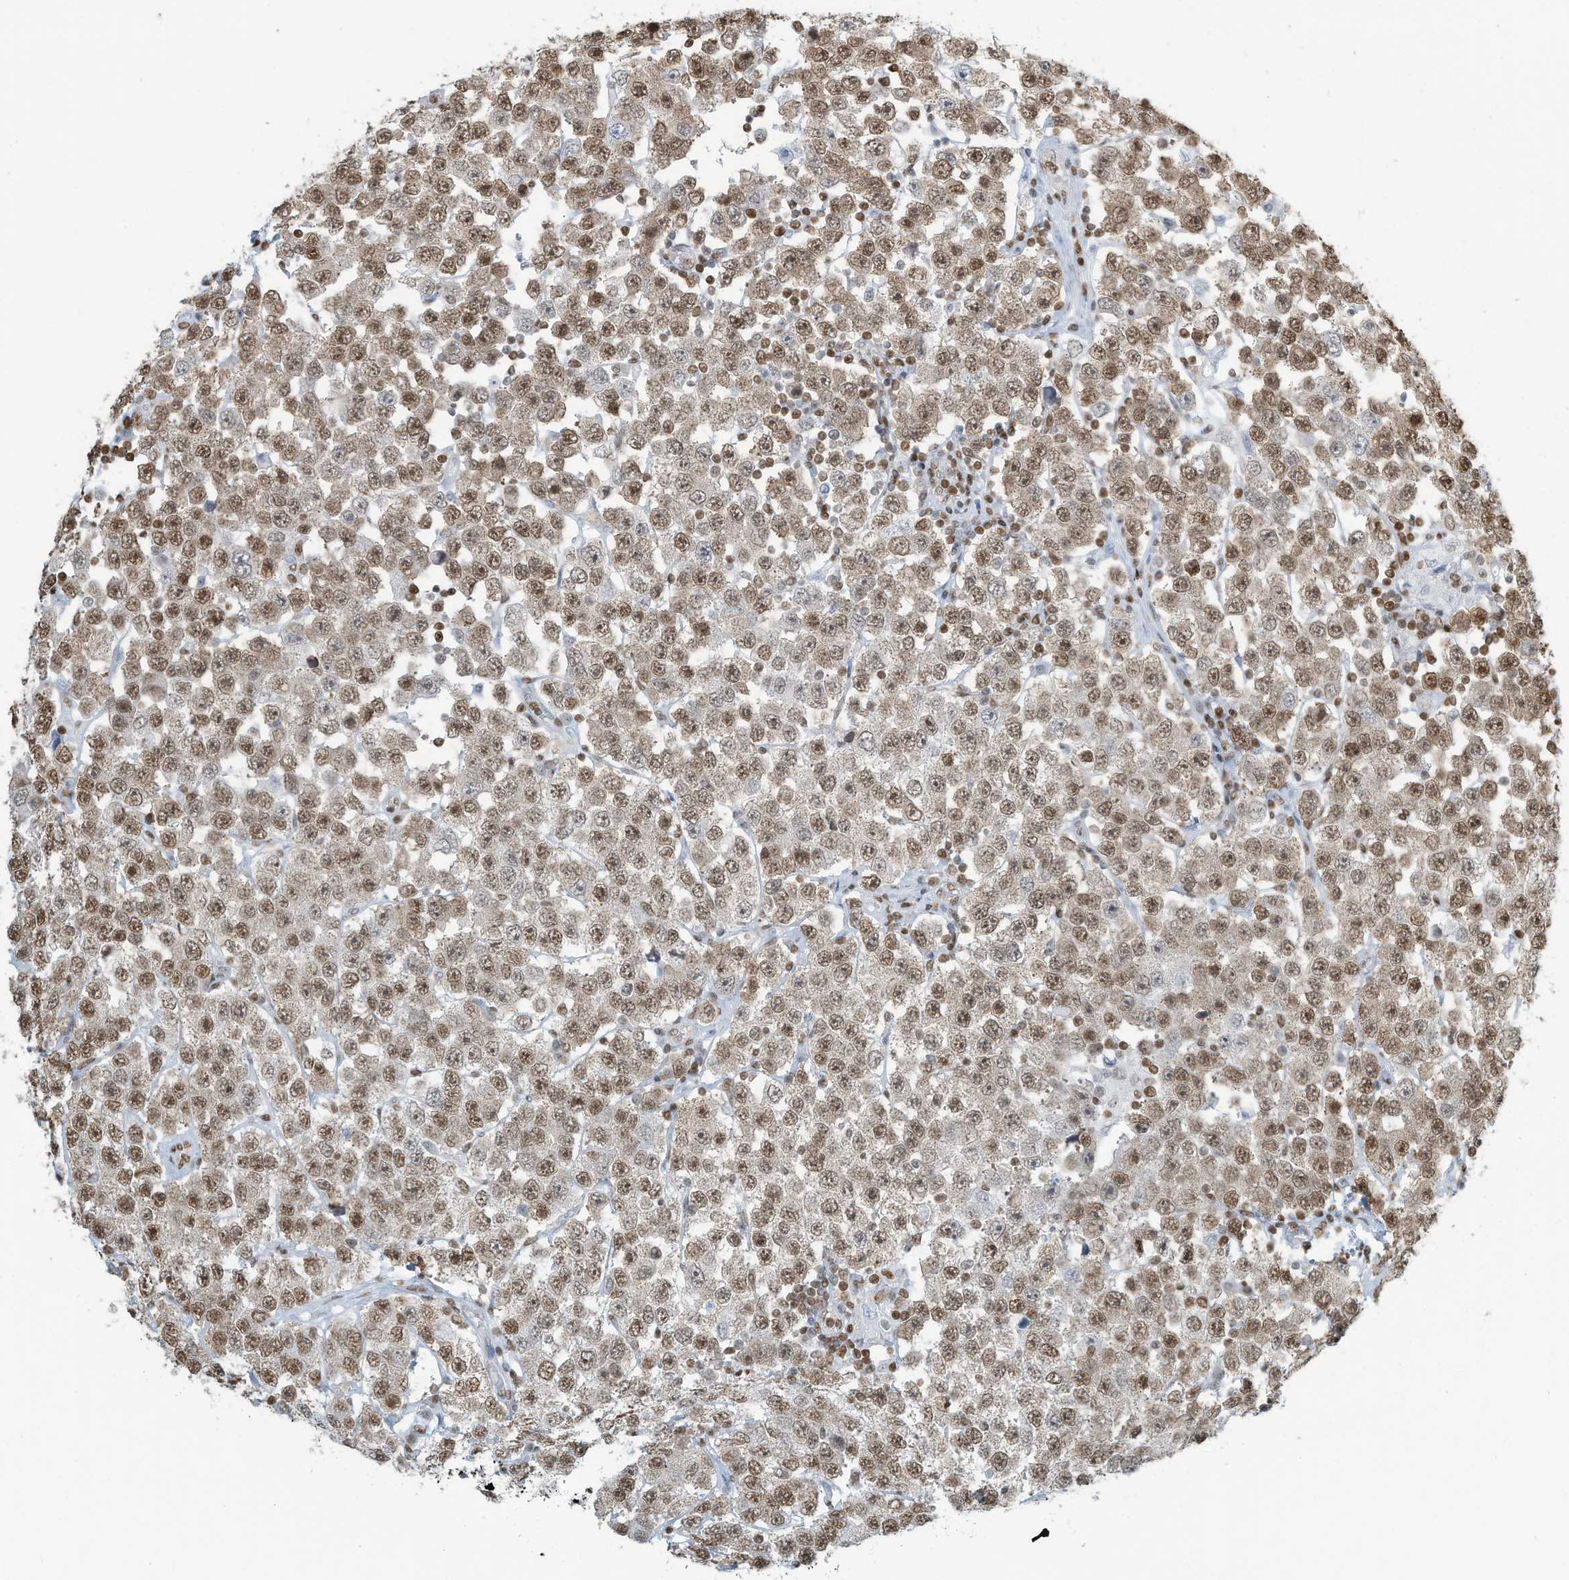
{"staining": {"intensity": "moderate", "quantity": ">75%", "location": "nuclear"}, "tissue": "testis cancer", "cell_type": "Tumor cells", "image_type": "cancer", "snomed": [{"axis": "morphology", "description": "Seminoma, NOS"}, {"axis": "topography", "description": "Testis"}], "caption": "Immunohistochemical staining of testis seminoma displays moderate nuclear protein expression in about >75% of tumor cells. Immunohistochemistry (ihc) stains the protein of interest in brown and the nuclei are stained blue.", "gene": "SARNP", "patient": {"sex": "male", "age": 28}}